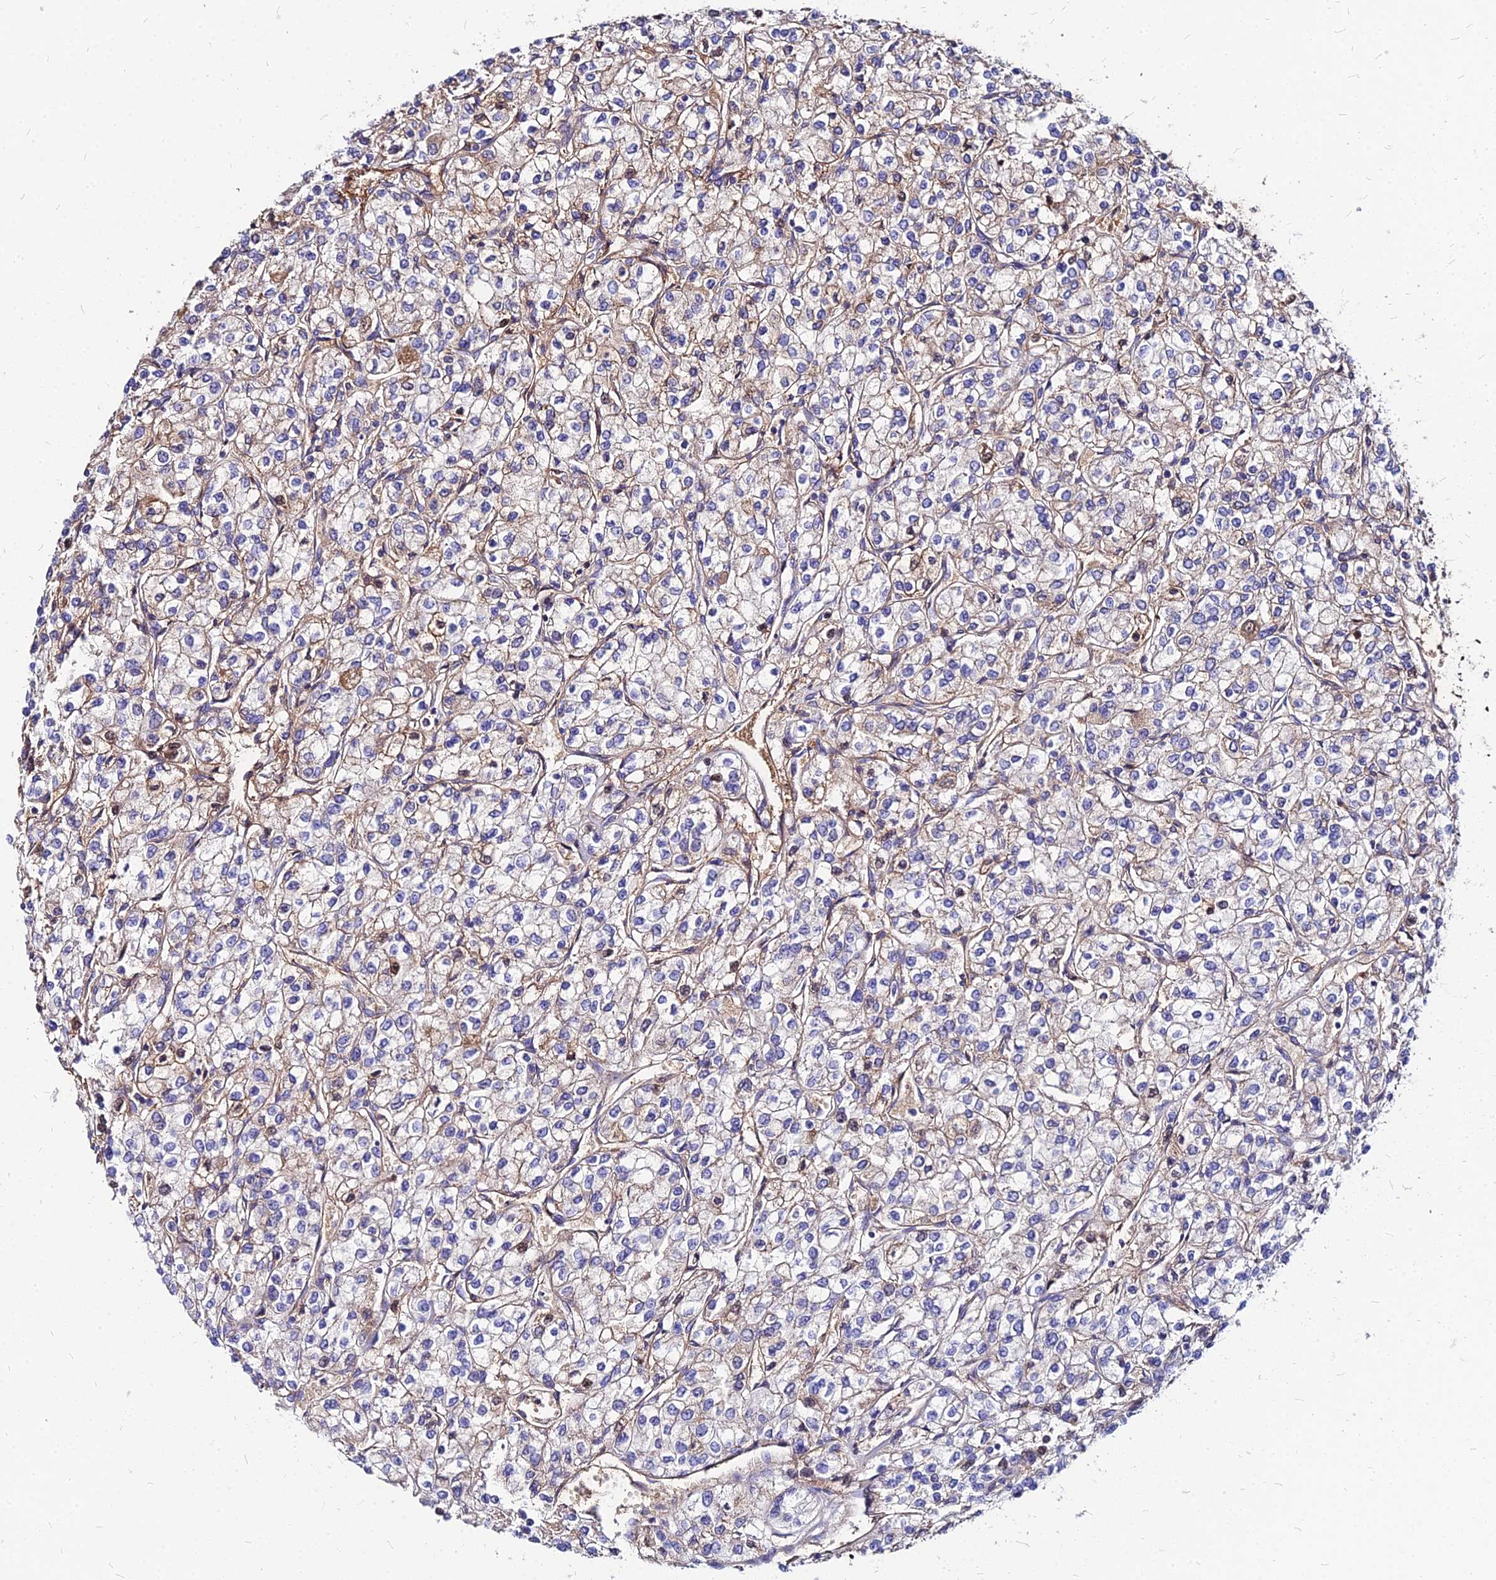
{"staining": {"intensity": "weak", "quantity": "<25%", "location": "cytoplasmic/membranous"}, "tissue": "renal cancer", "cell_type": "Tumor cells", "image_type": "cancer", "snomed": [{"axis": "morphology", "description": "Adenocarcinoma, NOS"}, {"axis": "topography", "description": "Kidney"}], "caption": "This is an immunohistochemistry (IHC) micrograph of renal cancer (adenocarcinoma). There is no staining in tumor cells.", "gene": "ACSM6", "patient": {"sex": "male", "age": 80}}